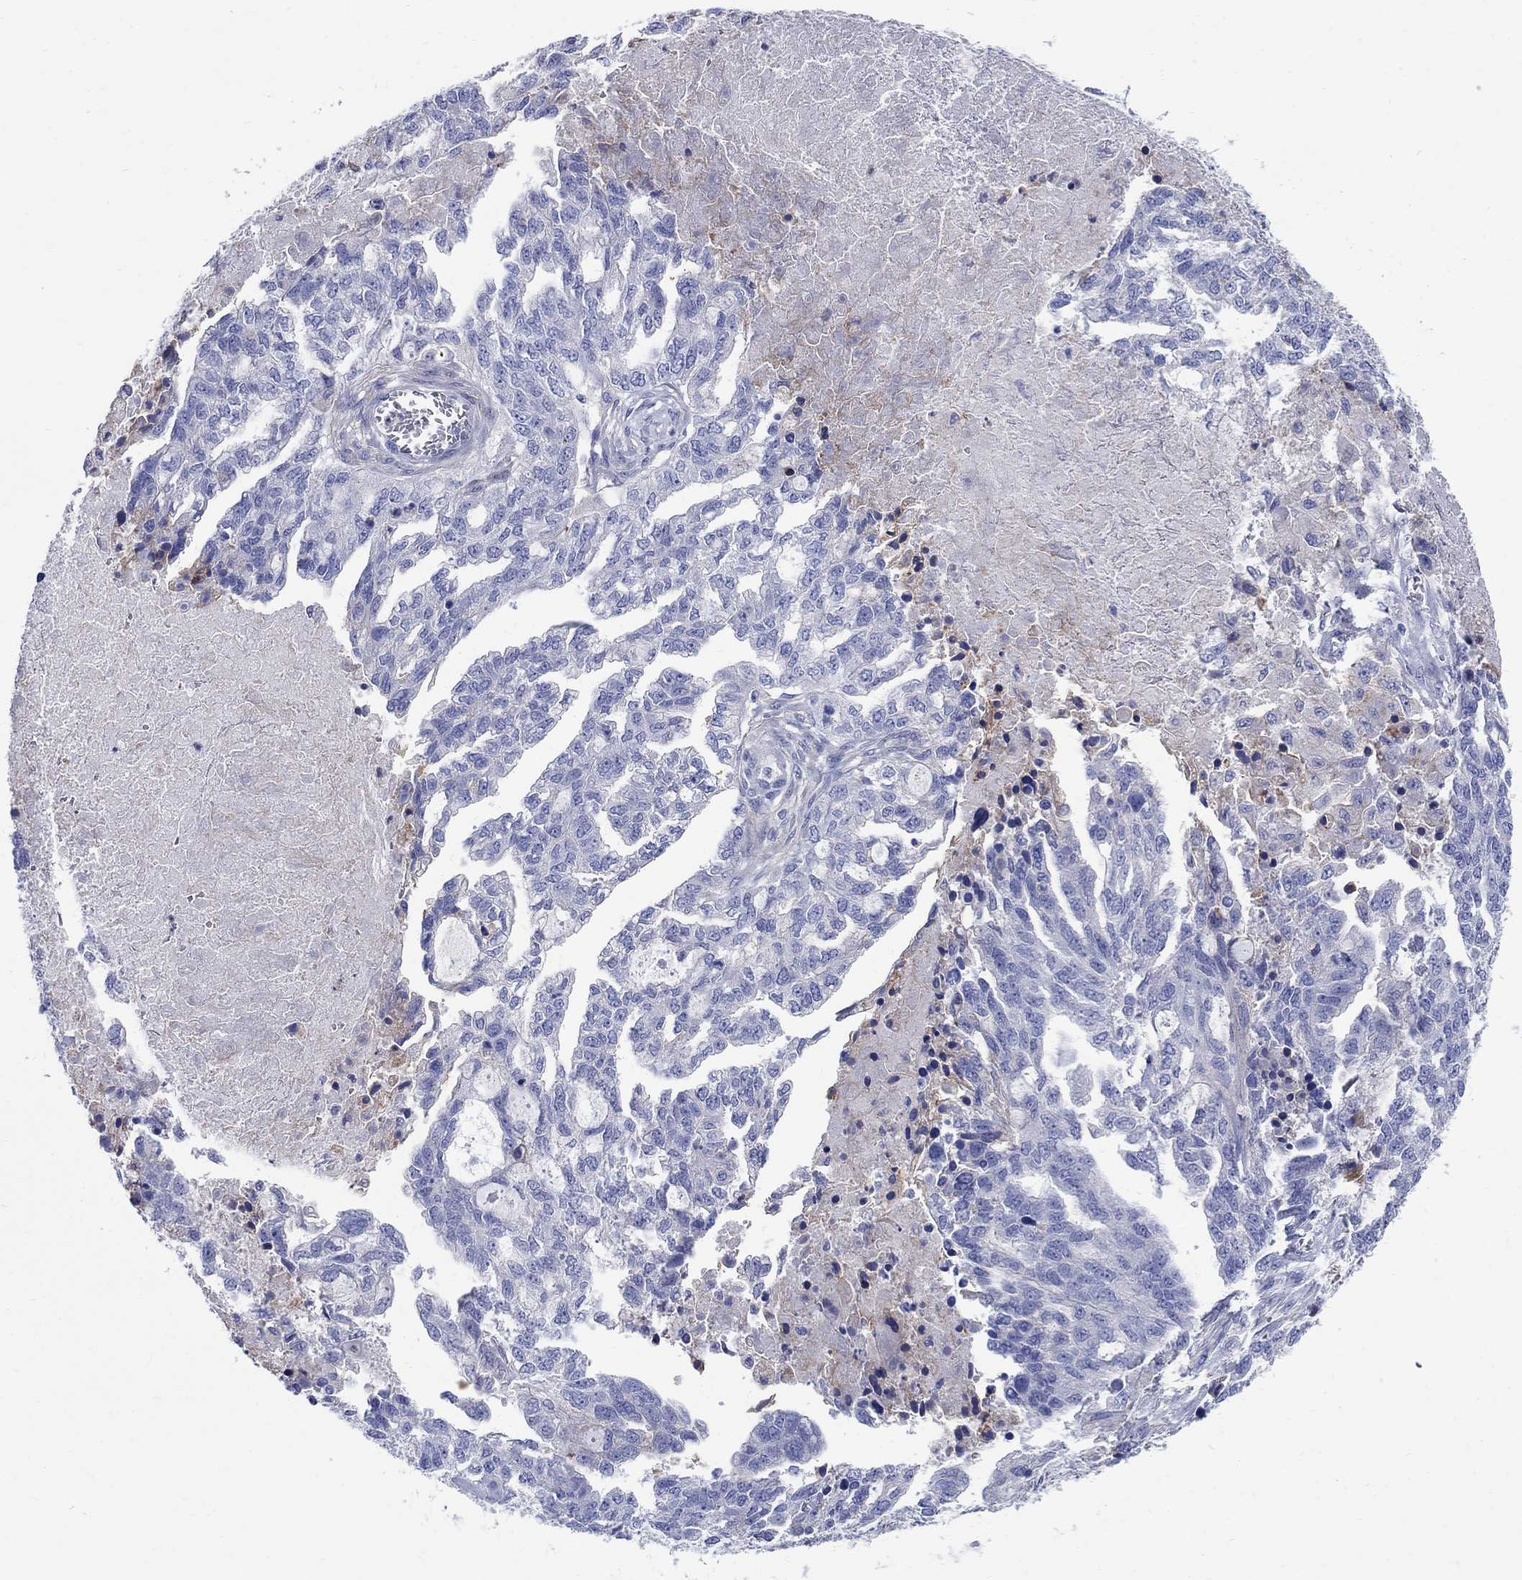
{"staining": {"intensity": "negative", "quantity": "none", "location": "none"}, "tissue": "ovarian cancer", "cell_type": "Tumor cells", "image_type": "cancer", "snomed": [{"axis": "morphology", "description": "Cystadenocarcinoma, serous, NOS"}, {"axis": "topography", "description": "Ovary"}], "caption": "IHC of human ovarian serous cystadenocarcinoma exhibits no expression in tumor cells.", "gene": "SOX2", "patient": {"sex": "female", "age": 51}}